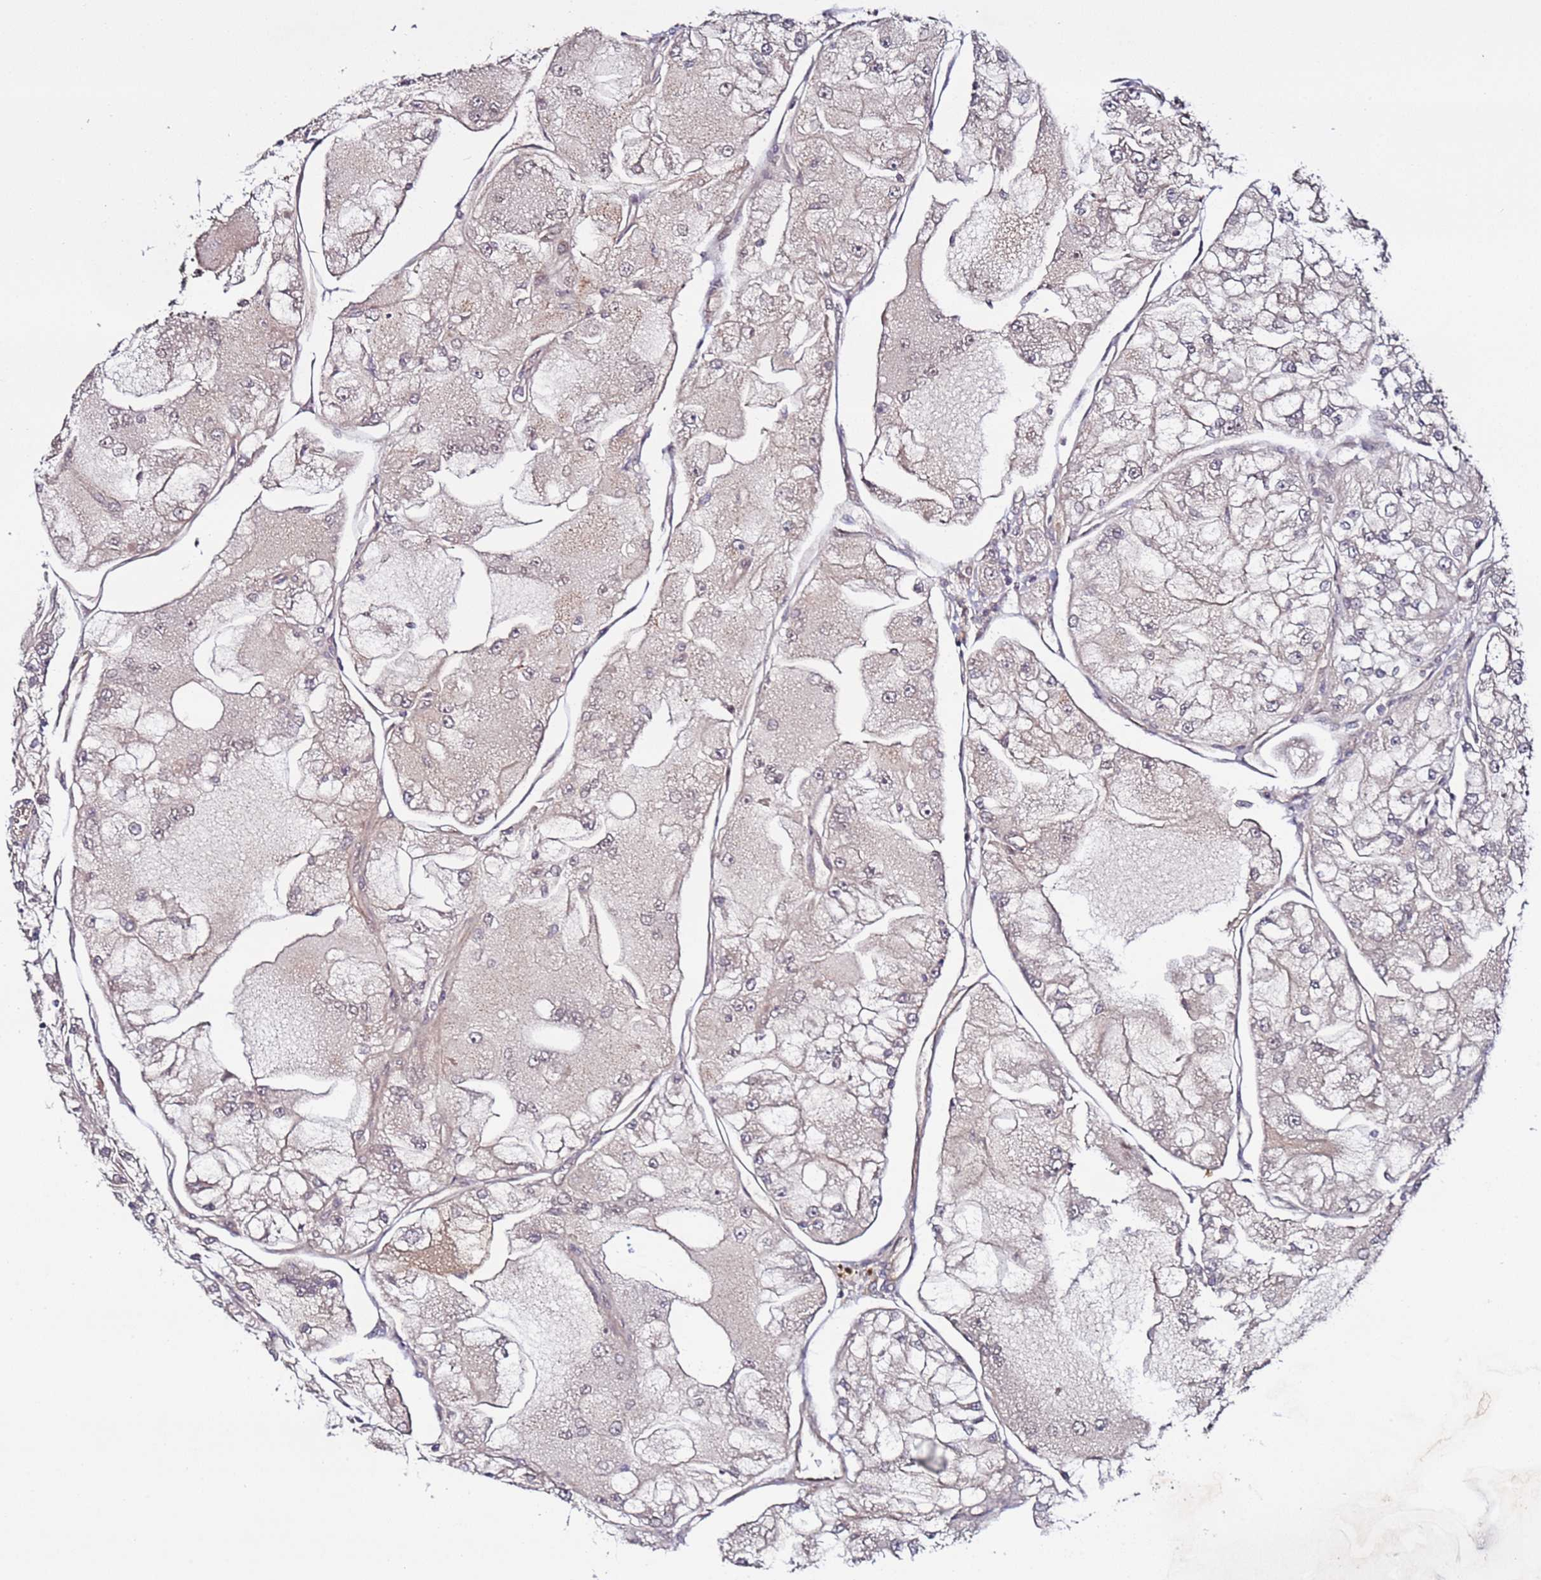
{"staining": {"intensity": "negative", "quantity": "none", "location": "none"}, "tissue": "renal cancer", "cell_type": "Tumor cells", "image_type": "cancer", "snomed": [{"axis": "morphology", "description": "Adenocarcinoma, NOS"}, {"axis": "topography", "description": "Kidney"}], "caption": "Immunohistochemical staining of human renal cancer (adenocarcinoma) demonstrates no significant positivity in tumor cells.", "gene": "POLR2D", "patient": {"sex": "female", "age": 72}}